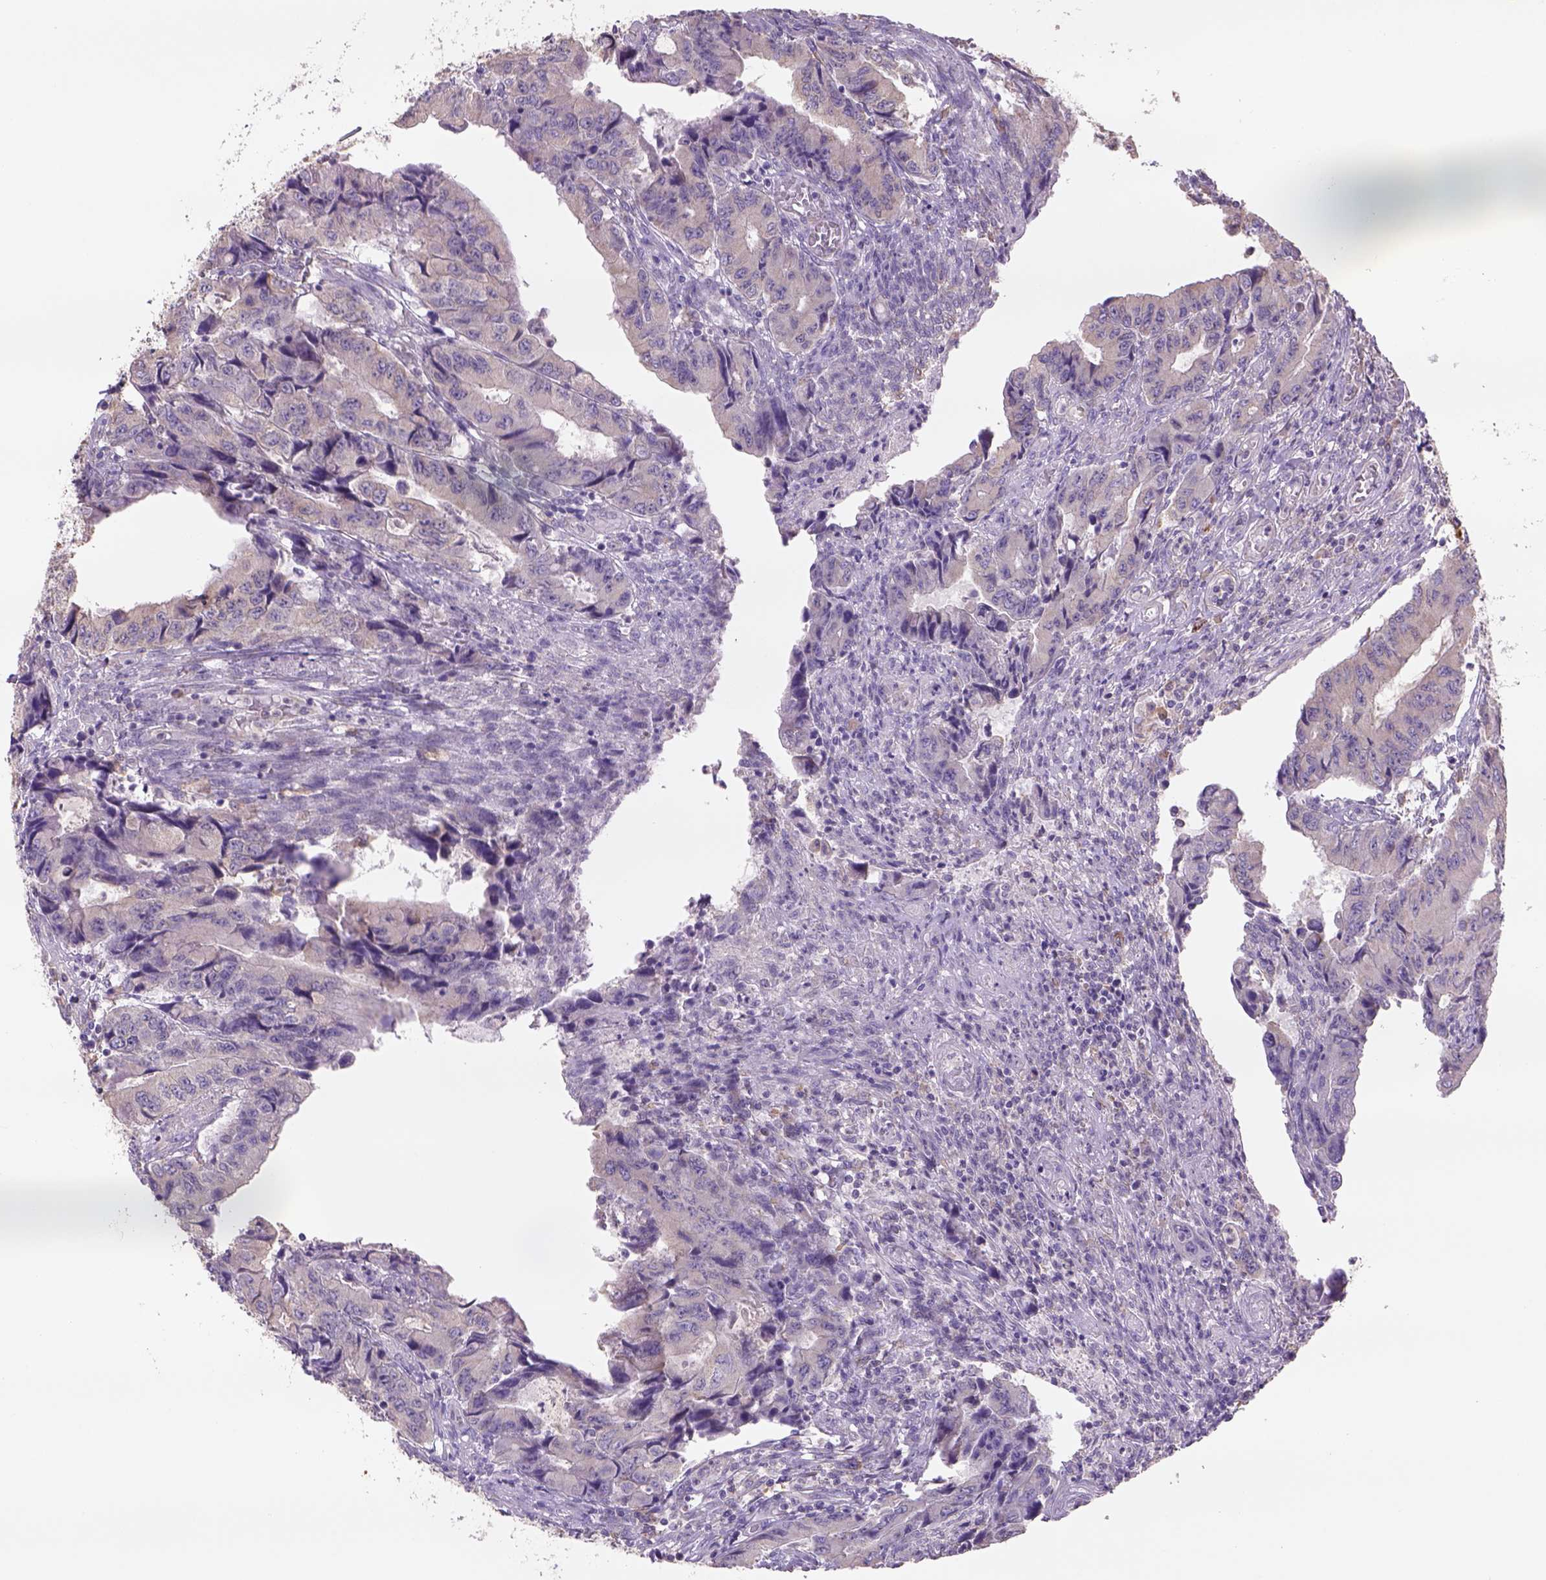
{"staining": {"intensity": "weak", "quantity": "<25%", "location": "cytoplasmic/membranous"}, "tissue": "colorectal cancer", "cell_type": "Tumor cells", "image_type": "cancer", "snomed": [{"axis": "morphology", "description": "Adenocarcinoma, NOS"}, {"axis": "topography", "description": "Colon"}], "caption": "High power microscopy micrograph of an IHC micrograph of colorectal cancer (adenocarcinoma), revealing no significant expression in tumor cells. (Brightfield microscopy of DAB (3,3'-diaminobenzidine) immunohistochemistry (IHC) at high magnification).", "gene": "NAALAD2", "patient": {"sex": "male", "age": 53}}